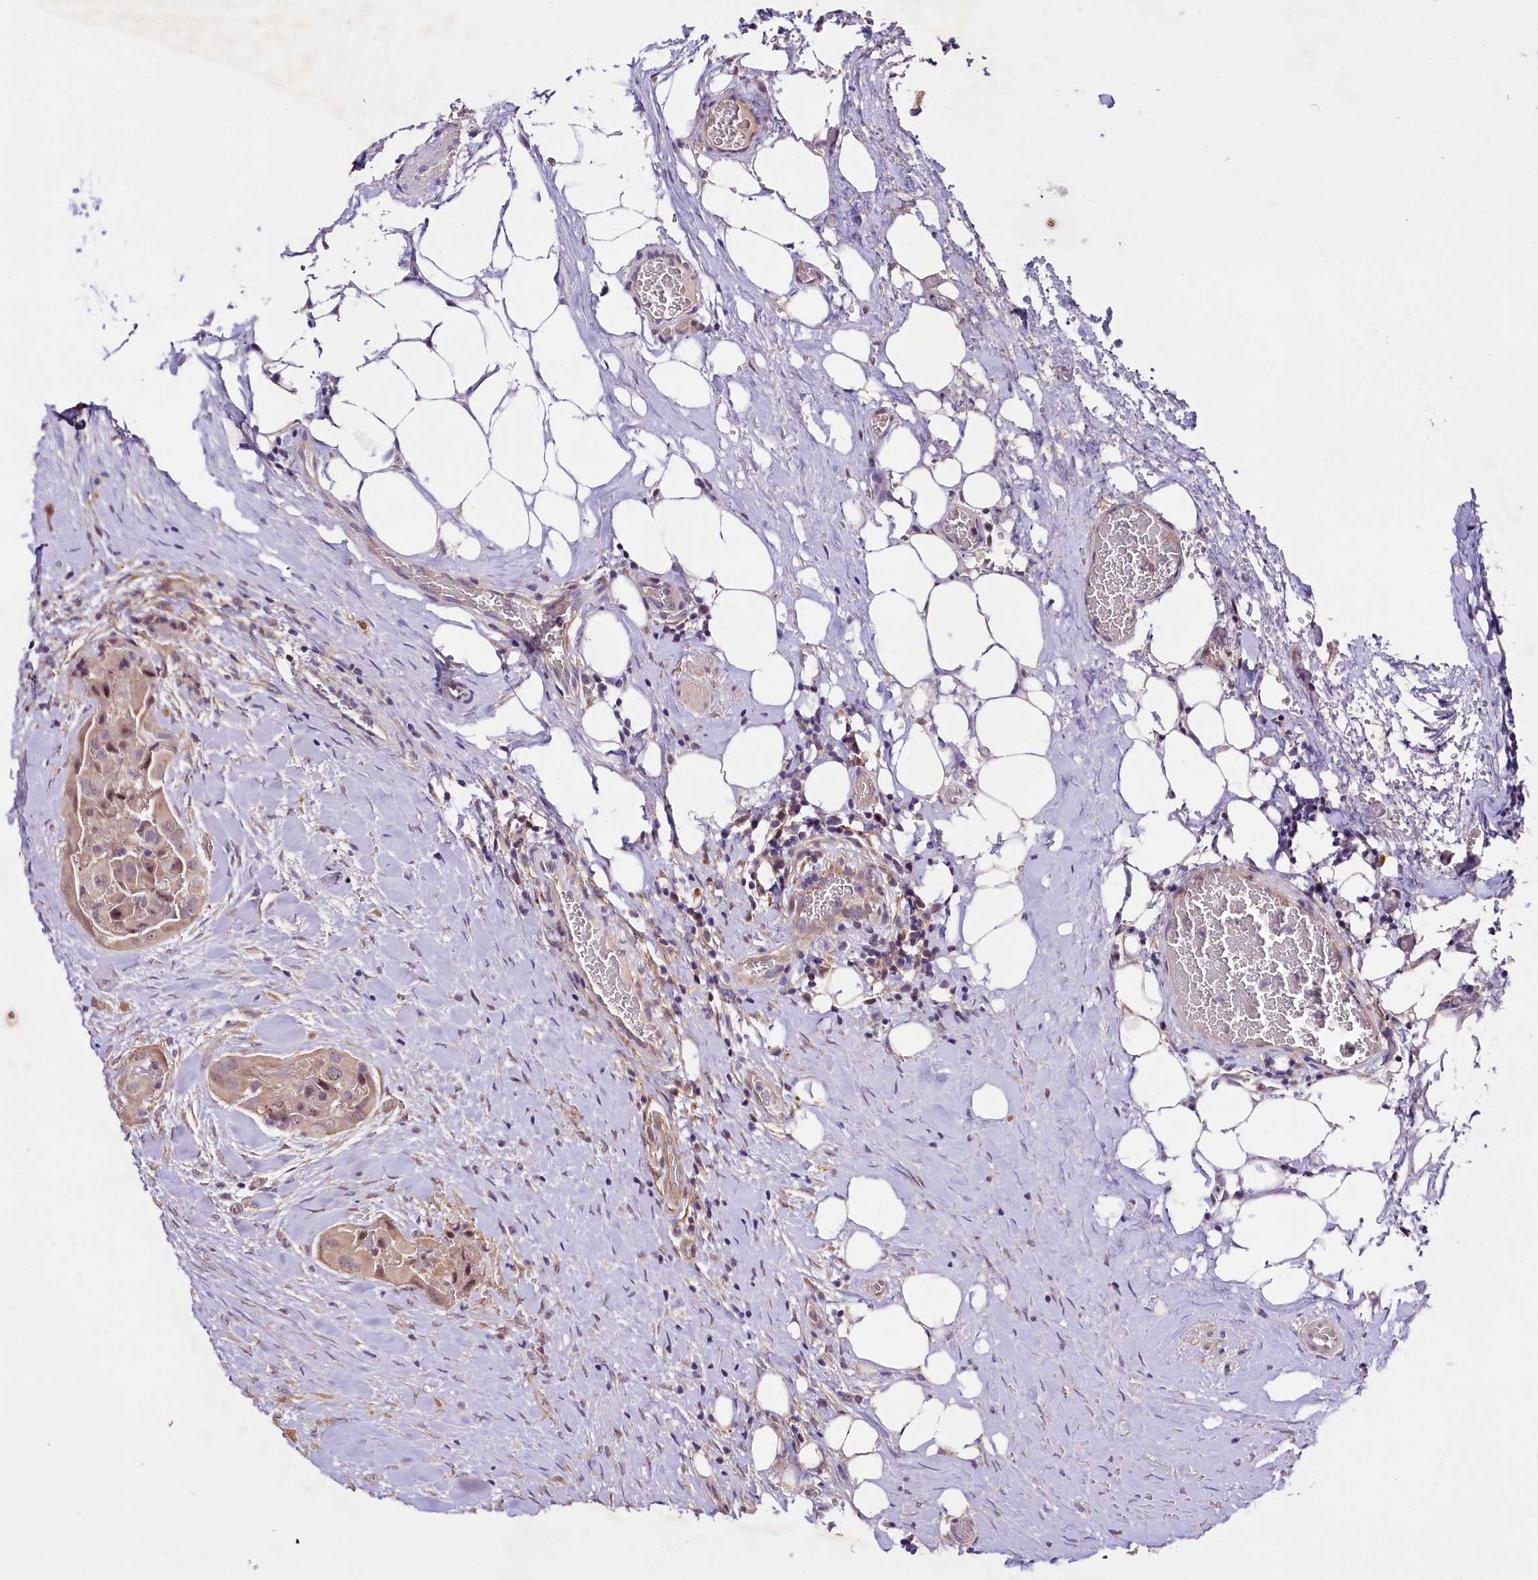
{"staining": {"intensity": "moderate", "quantity": ">75%", "location": "cytoplasmic/membranous,nuclear"}, "tissue": "thyroid cancer", "cell_type": "Tumor cells", "image_type": "cancer", "snomed": [{"axis": "morphology", "description": "Papillary adenocarcinoma, NOS"}, {"axis": "topography", "description": "Thyroid gland"}], "caption": "Human thyroid papillary adenocarcinoma stained with a protein marker shows moderate staining in tumor cells.", "gene": "PHLDB1", "patient": {"sex": "female", "age": 59}}